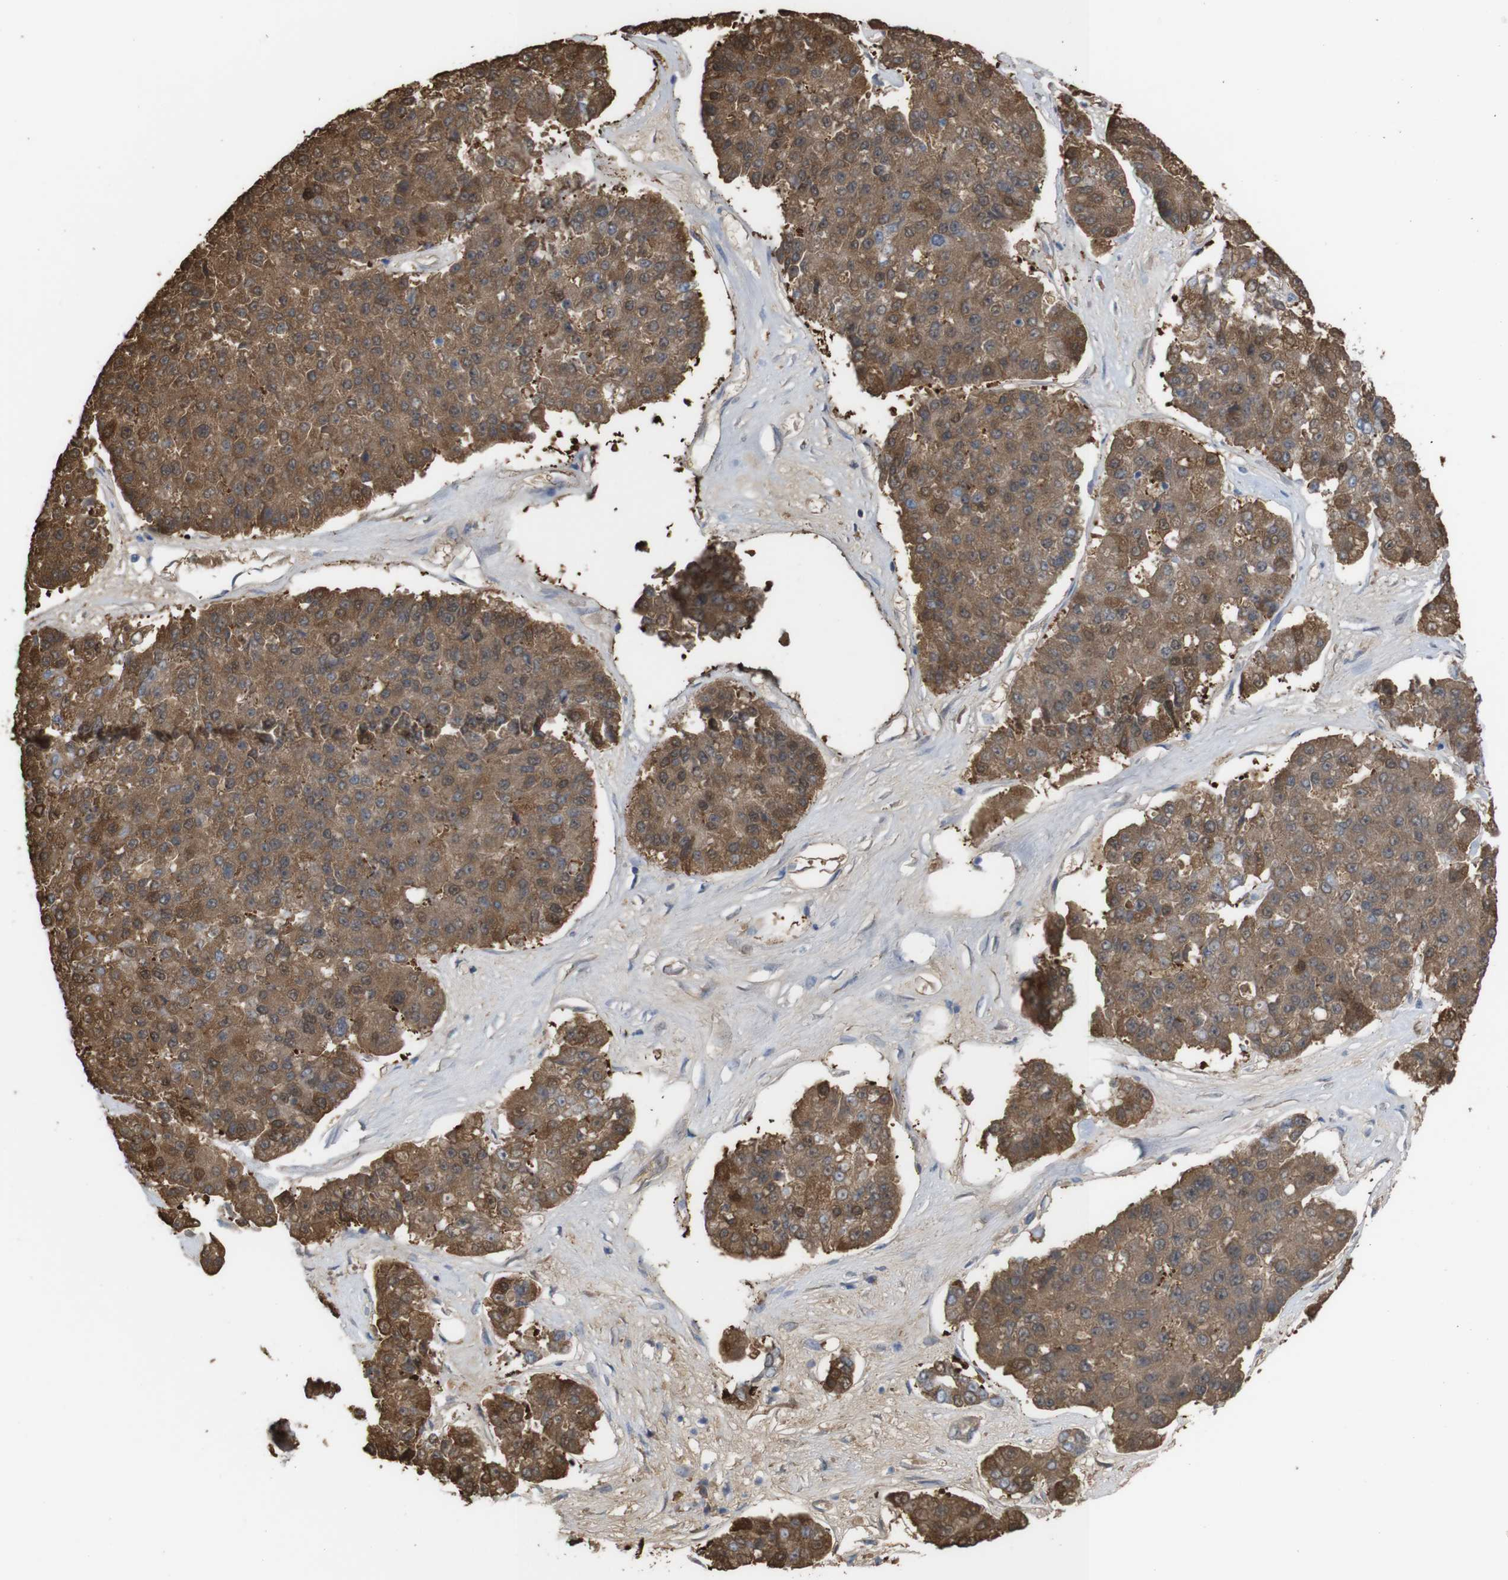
{"staining": {"intensity": "moderate", "quantity": ">75%", "location": "cytoplasmic/membranous"}, "tissue": "pancreatic cancer", "cell_type": "Tumor cells", "image_type": "cancer", "snomed": [{"axis": "morphology", "description": "Adenocarcinoma, NOS"}, {"axis": "topography", "description": "Pancreas"}], "caption": "Immunohistochemical staining of human adenocarcinoma (pancreatic) displays medium levels of moderate cytoplasmic/membranous staining in approximately >75% of tumor cells. (Brightfield microscopy of DAB IHC at high magnification).", "gene": "PTPRR", "patient": {"sex": "male", "age": 50}}